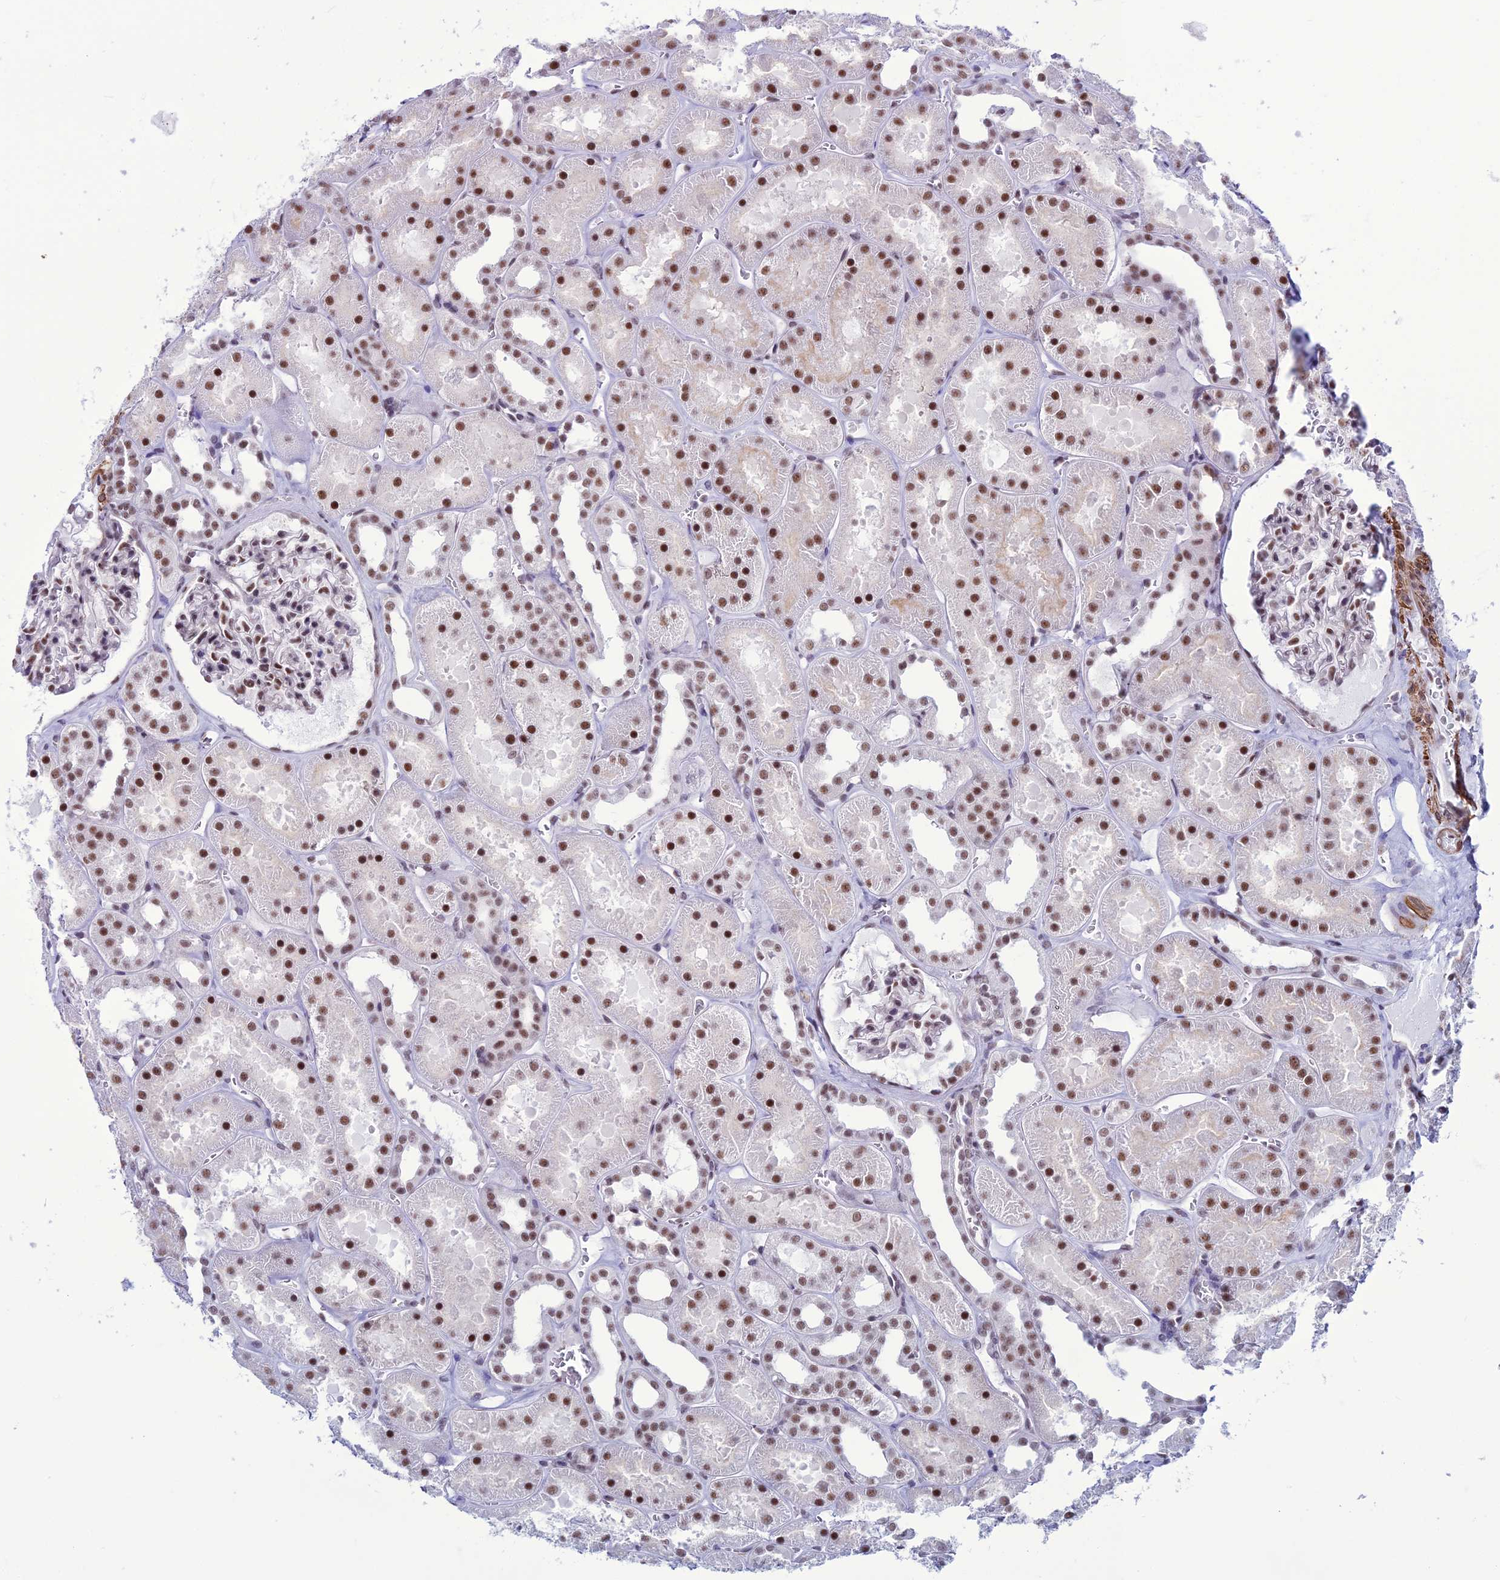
{"staining": {"intensity": "moderate", "quantity": ">75%", "location": "nuclear"}, "tissue": "kidney", "cell_type": "Cells in glomeruli", "image_type": "normal", "snomed": [{"axis": "morphology", "description": "Normal tissue, NOS"}, {"axis": "topography", "description": "Kidney"}], "caption": "Immunohistochemical staining of normal kidney demonstrates medium levels of moderate nuclear staining in approximately >75% of cells in glomeruli.", "gene": "U2AF1", "patient": {"sex": "female", "age": 41}}